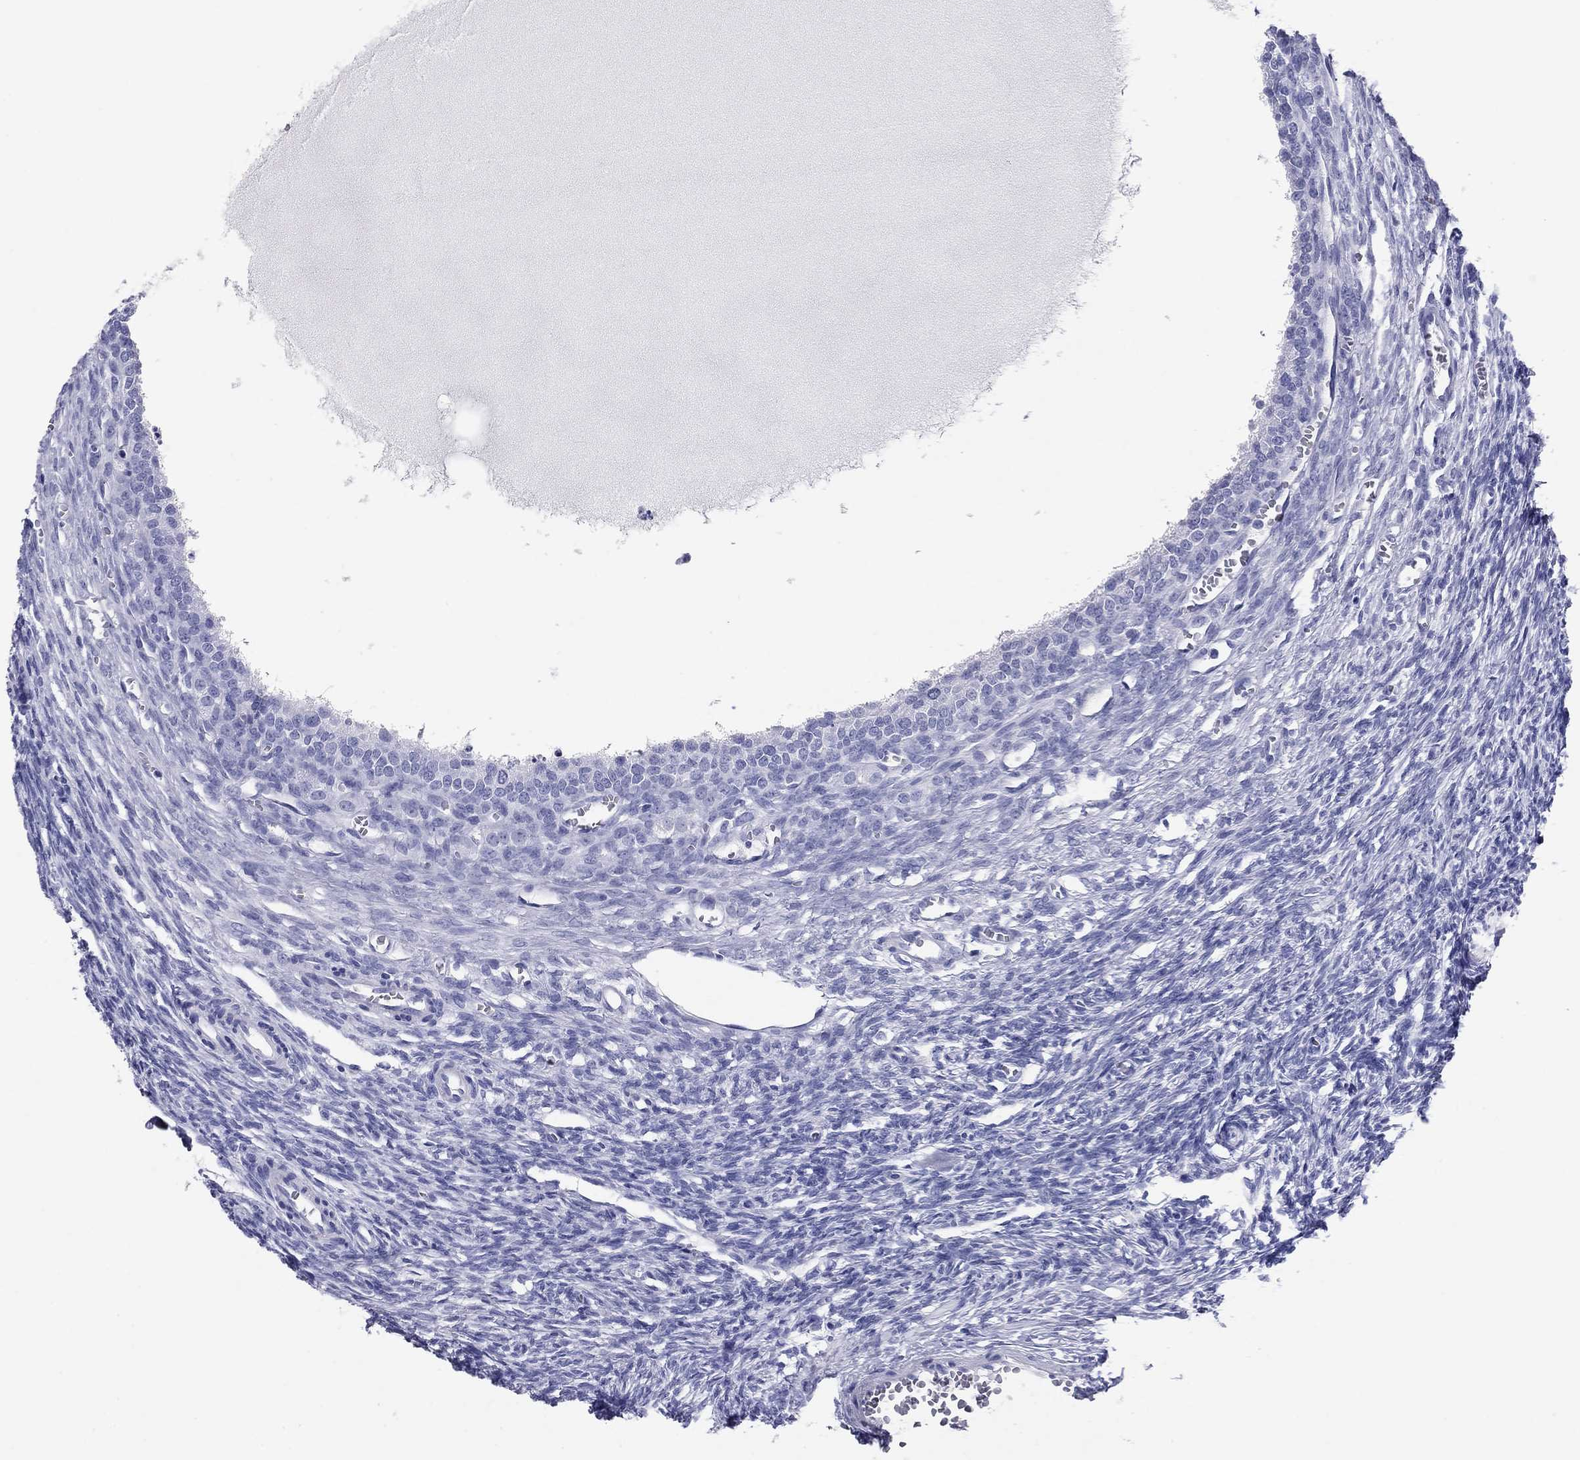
{"staining": {"intensity": "negative", "quantity": "none", "location": "none"}, "tissue": "ovary", "cell_type": "Follicle cells", "image_type": "normal", "snomed": [{"axis": "morphology", "description": "Normal tissue, NOS"}, {"axis": "topography", "description": "Ovary"}], "caption": "DAB (3,3'-diaminobenzidine) immunohistochemical staining of benign ovary displays no significant expression in follicle cells. (DAB (3,3'-diaminobenzidine) immunohistochemistry, high magnification).", "gene": "NPPA", "patient": {"sex": "female", "age": 27}}